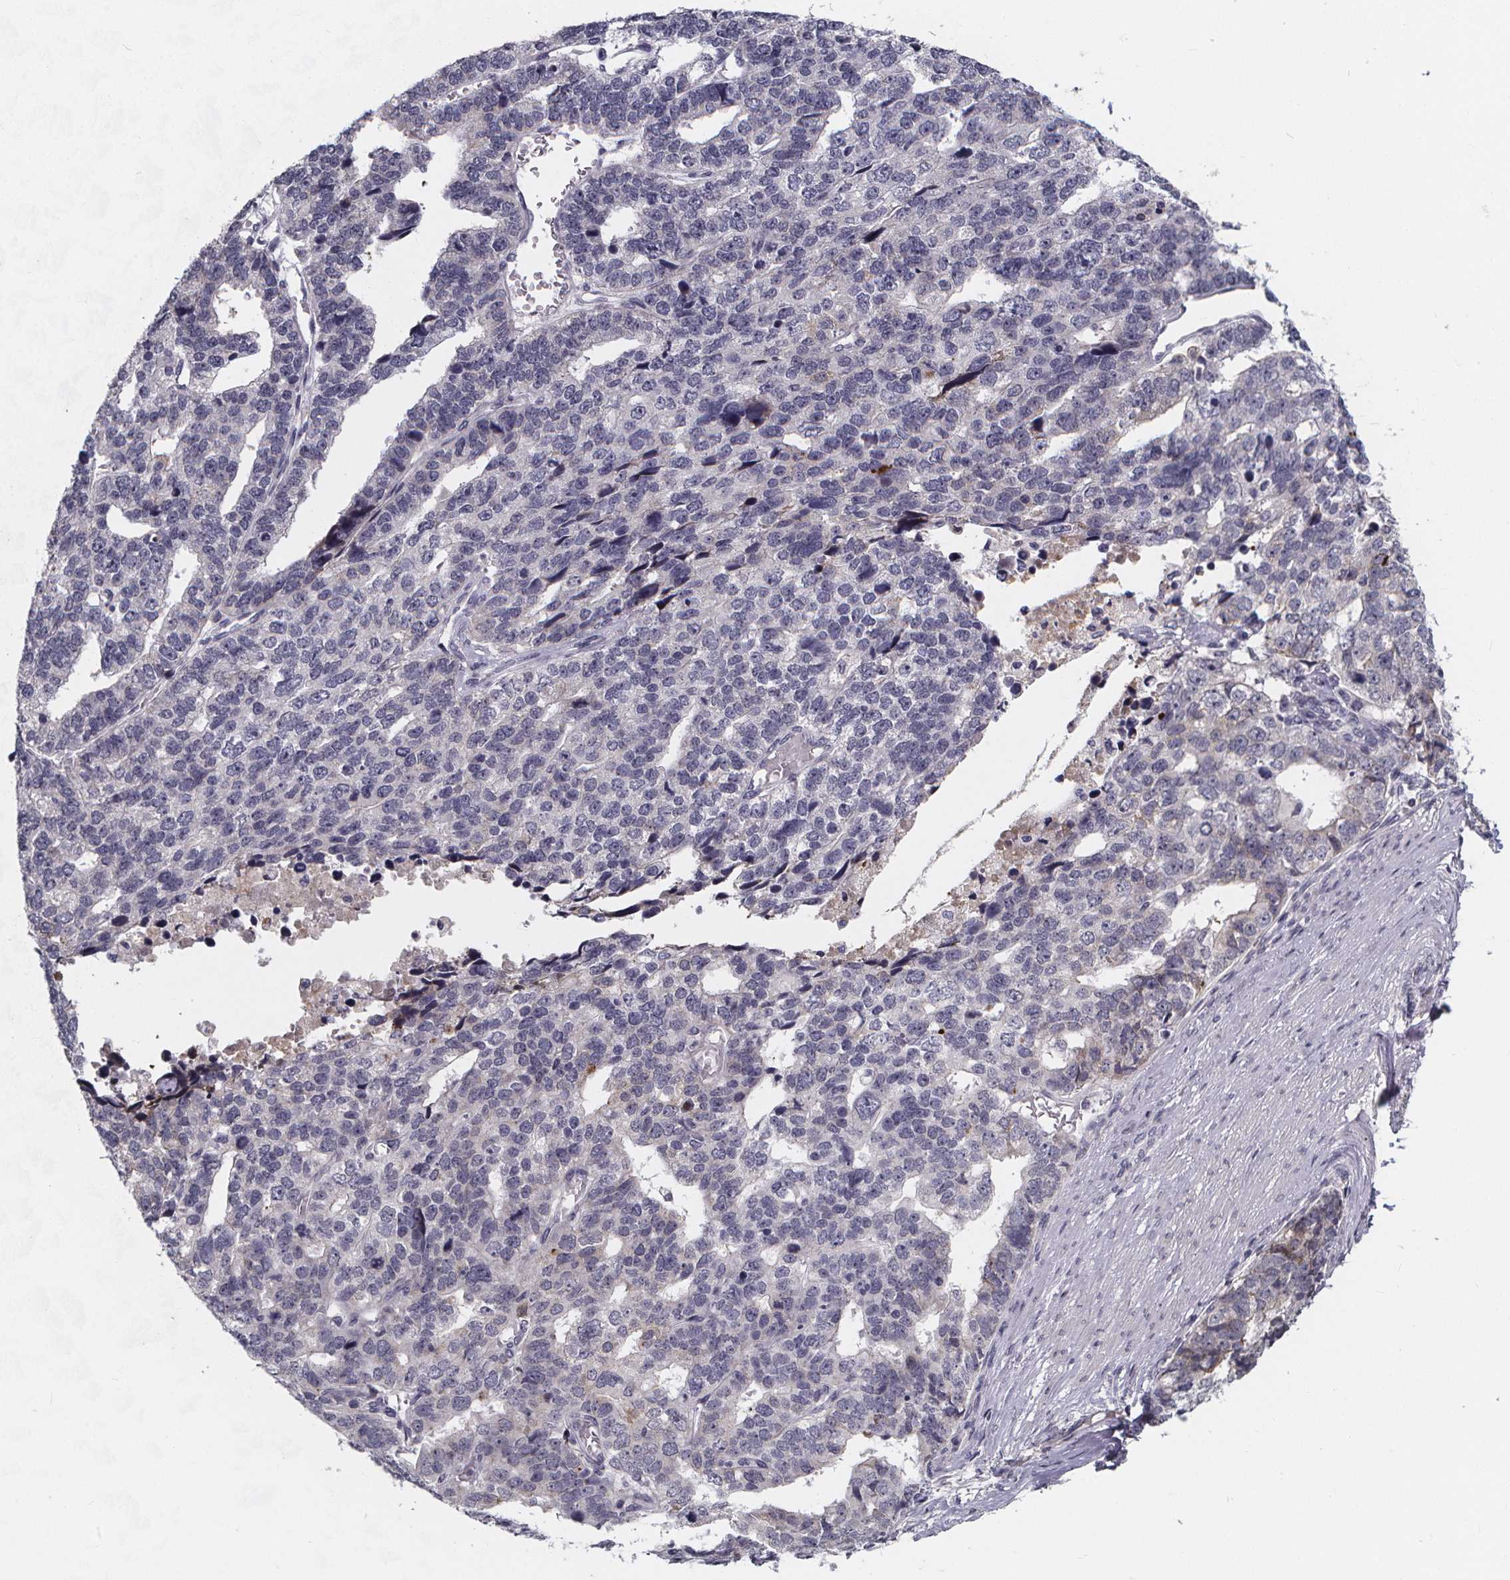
{"staining": {"intensity": "negative", "quantity": "none", "location": "none"}, "tissue": "stomach cancer", "cell_type": "Tumor cells", "image_type": "cancer", "snomed": [{"axis": "morphology", "description": "Adenocarcinoma, NOS"}, {"axis": "topography", "description": "Stomach"}], "caption": "Tumor cells show no significant protein positivity in stomach adenocarcinoma.", "gene": "AGT", "patient": {"sex": "male", "age": 69}}